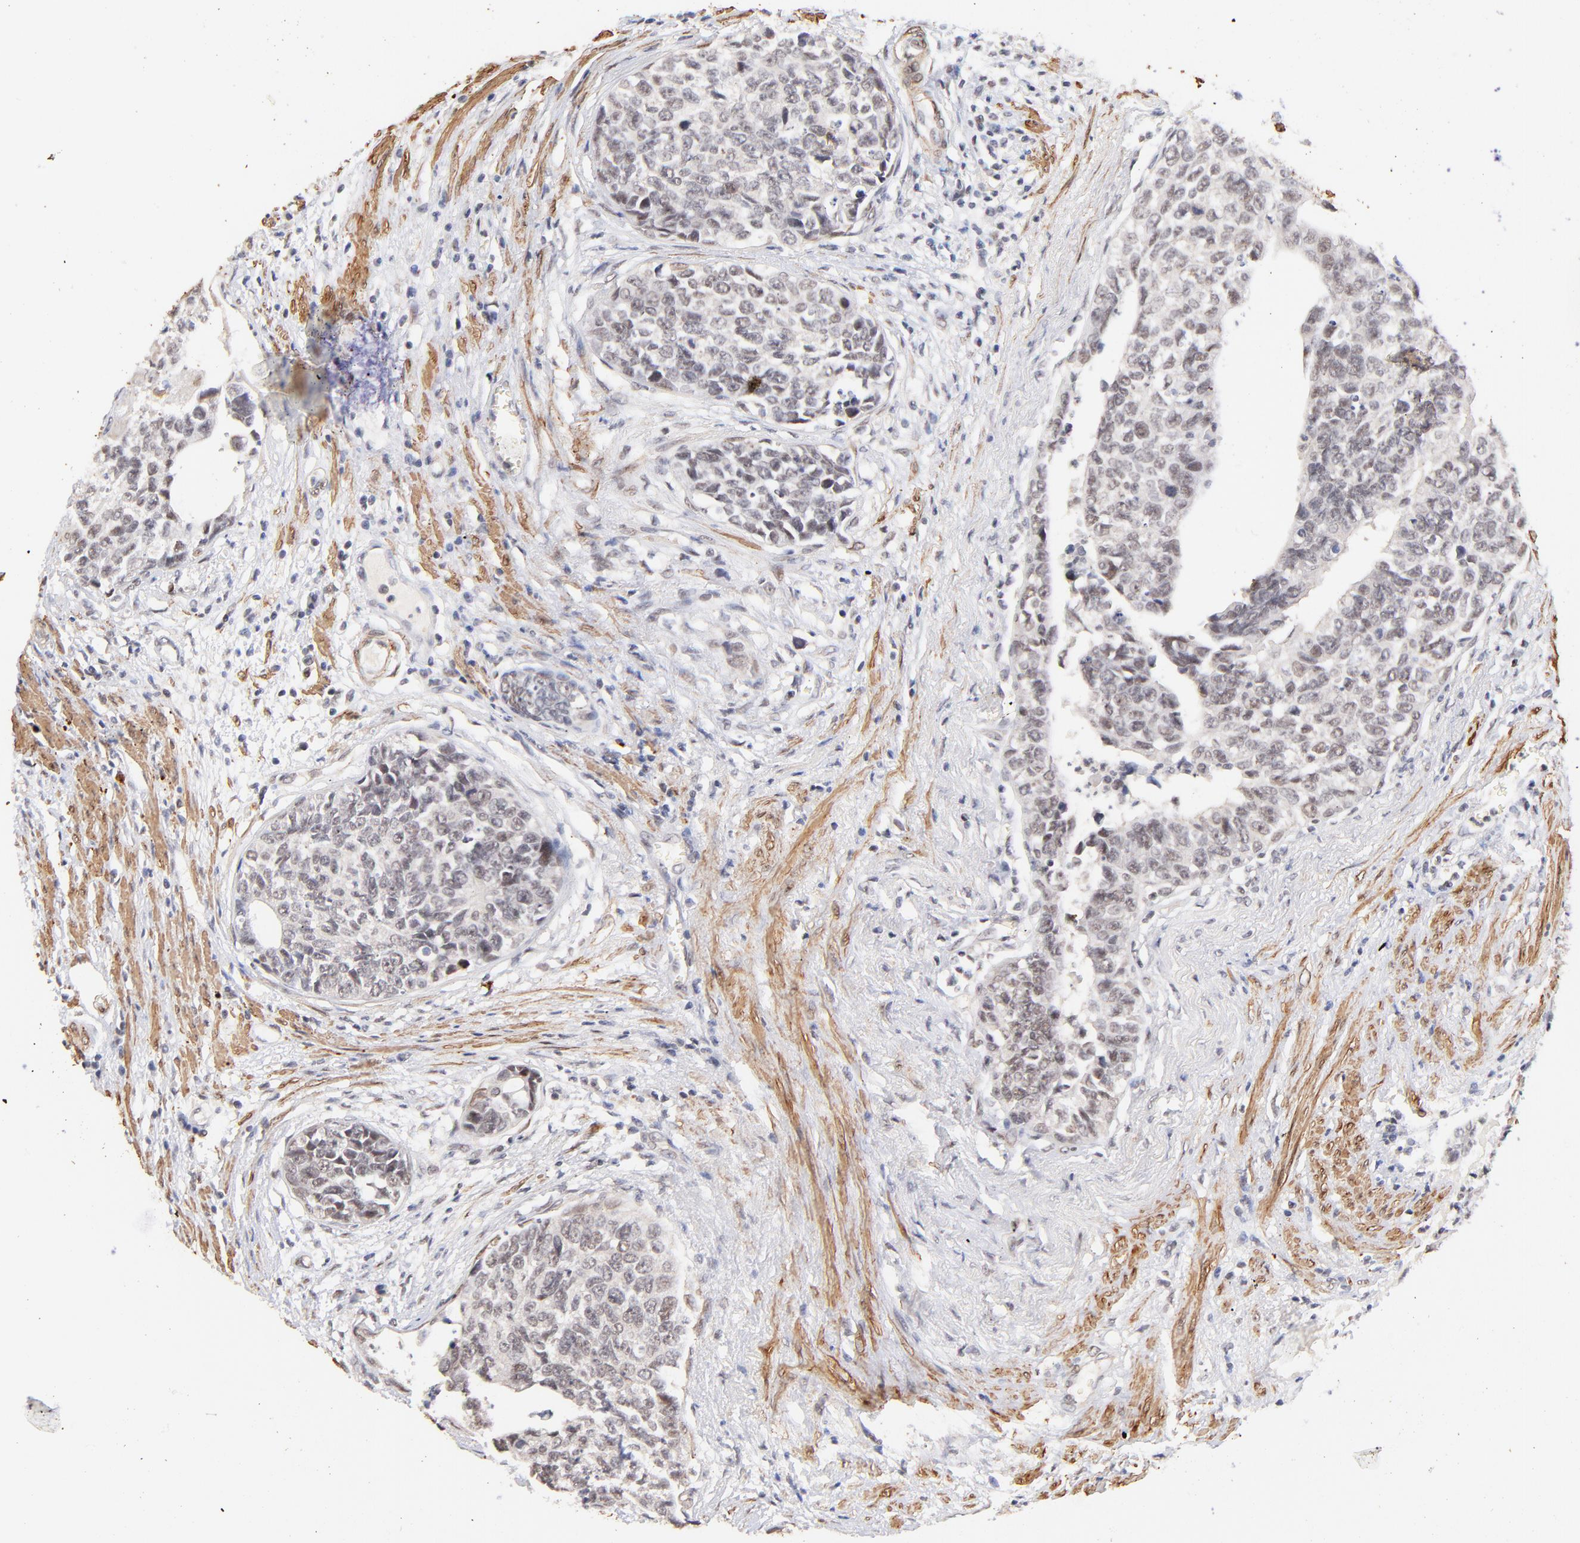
{"staining": {"intensity": "weak", "quantity": "<25%", "location": "nuclear"}, "tissue": "urothelial cancer", "cell_type": "Tumor cells", "image_type": "cancer", "snomed": [{"axis": "morphology", "description": "Urothelial carcinoma, High grade"}, {"axis": "topography", "description": "Urinary bladder"}], "caption": "Immunohistochemistry (IHC) micrograph of human urothelial carcinoma (high-grade) stained for a protein (brown), which demonstrates no staining in tumor cells. The staining was performed using DAB (3,3'-diaminobenzidine) to visualize the protein expression in brown, while the nuclei were stained in blue with hematoxylin (Magnification: 20x).", "gene": "ZFP92", "patient": {"sex": "male", "age": 81}}